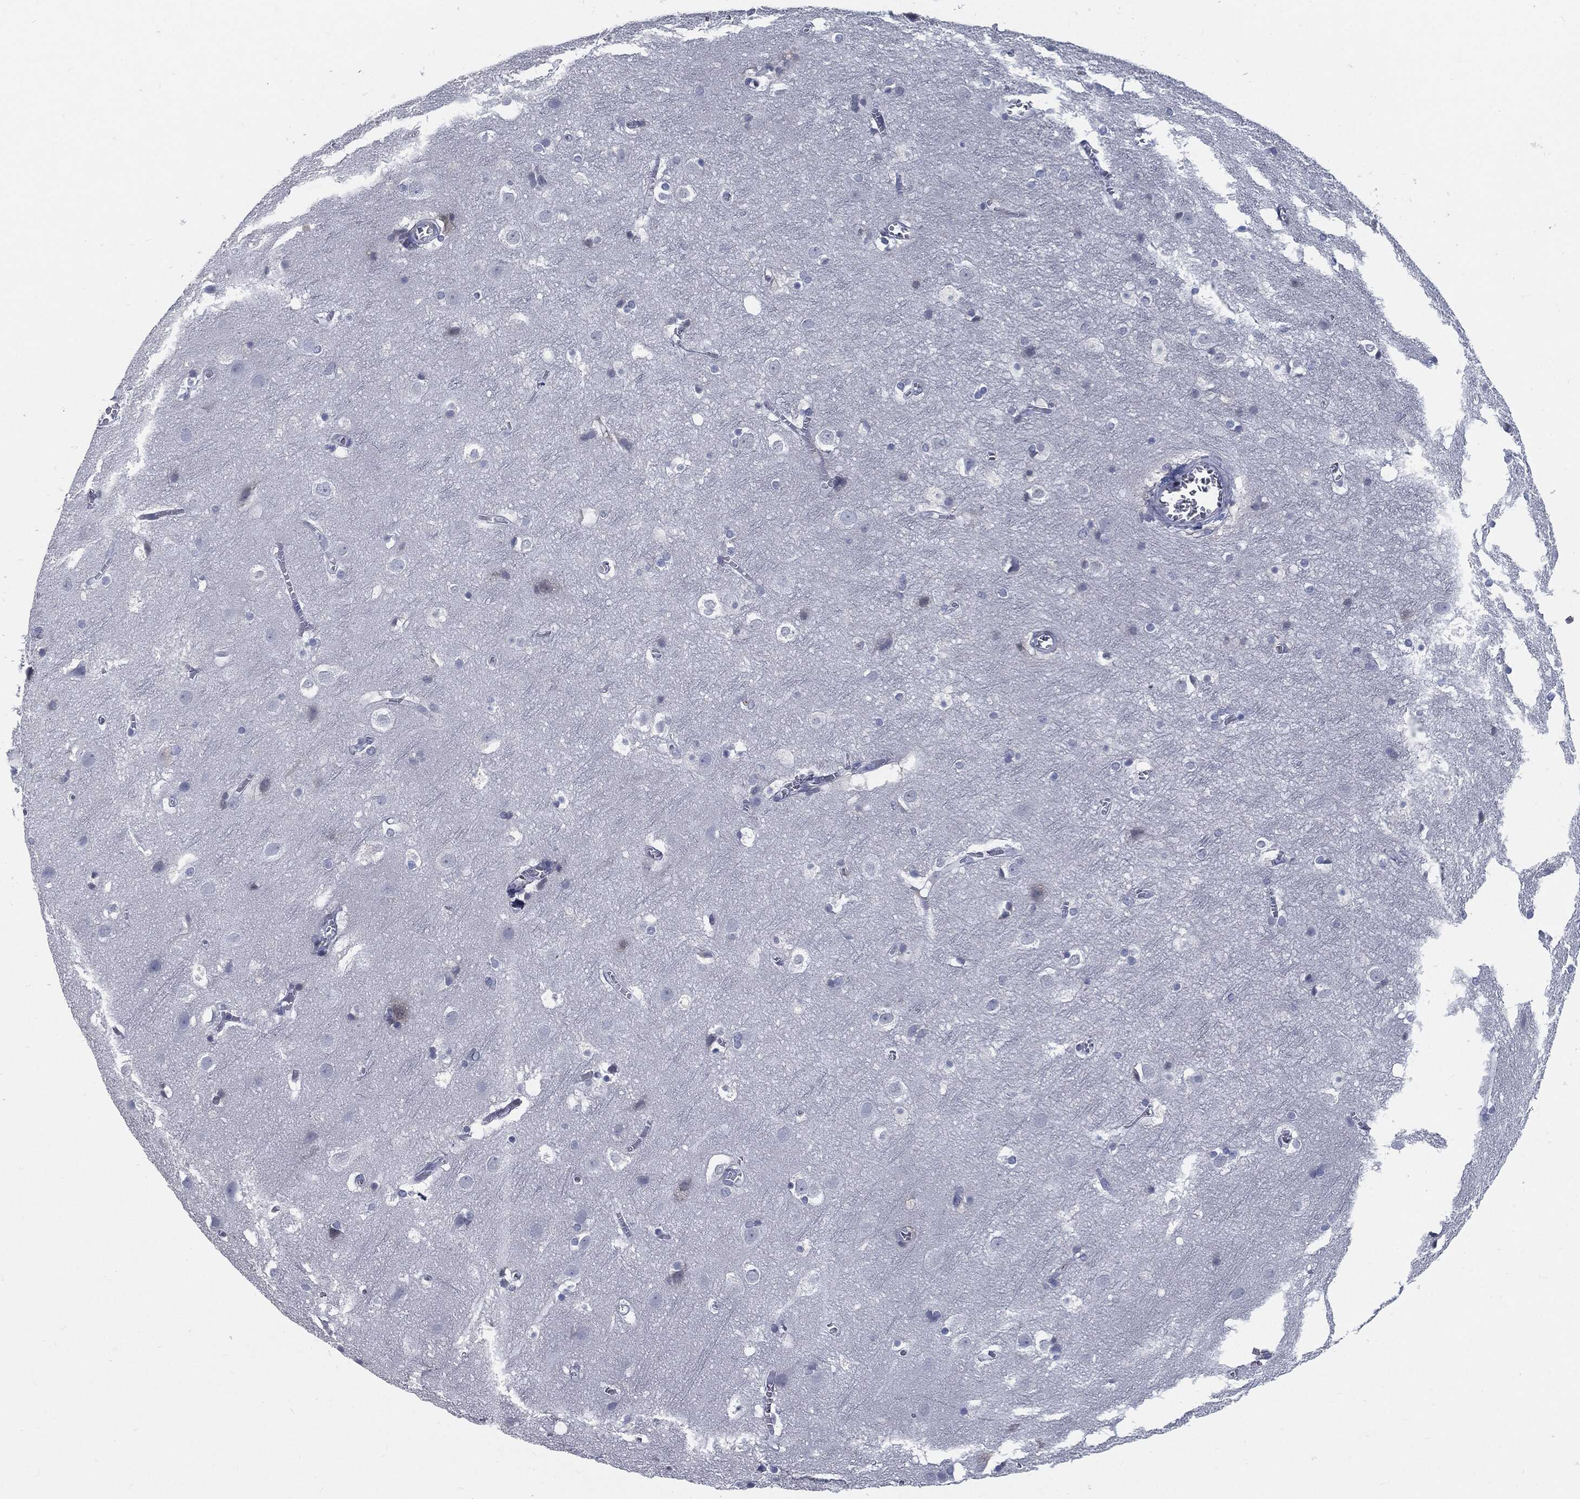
{"staining": {"intensity": "negative", "quantity": "none", "location": "none"}, "tissue": "cerebral cortex", "cell_type": "Endothelial cells", "image_type": "normal", "snomed": [{"axis": "morphology", "description": "Normal tissue, NOS"}, {"axis": "topography", "description": "Cerebral cortex"}], "caption": "Immunohistochemistry (IHC) photomicrograph of benign cerebral cortex stained for a protein (brown), which reveals no expression in endothelial cells.", "gene": "MST1", "patient": {"sex": "male", "age": 59}}